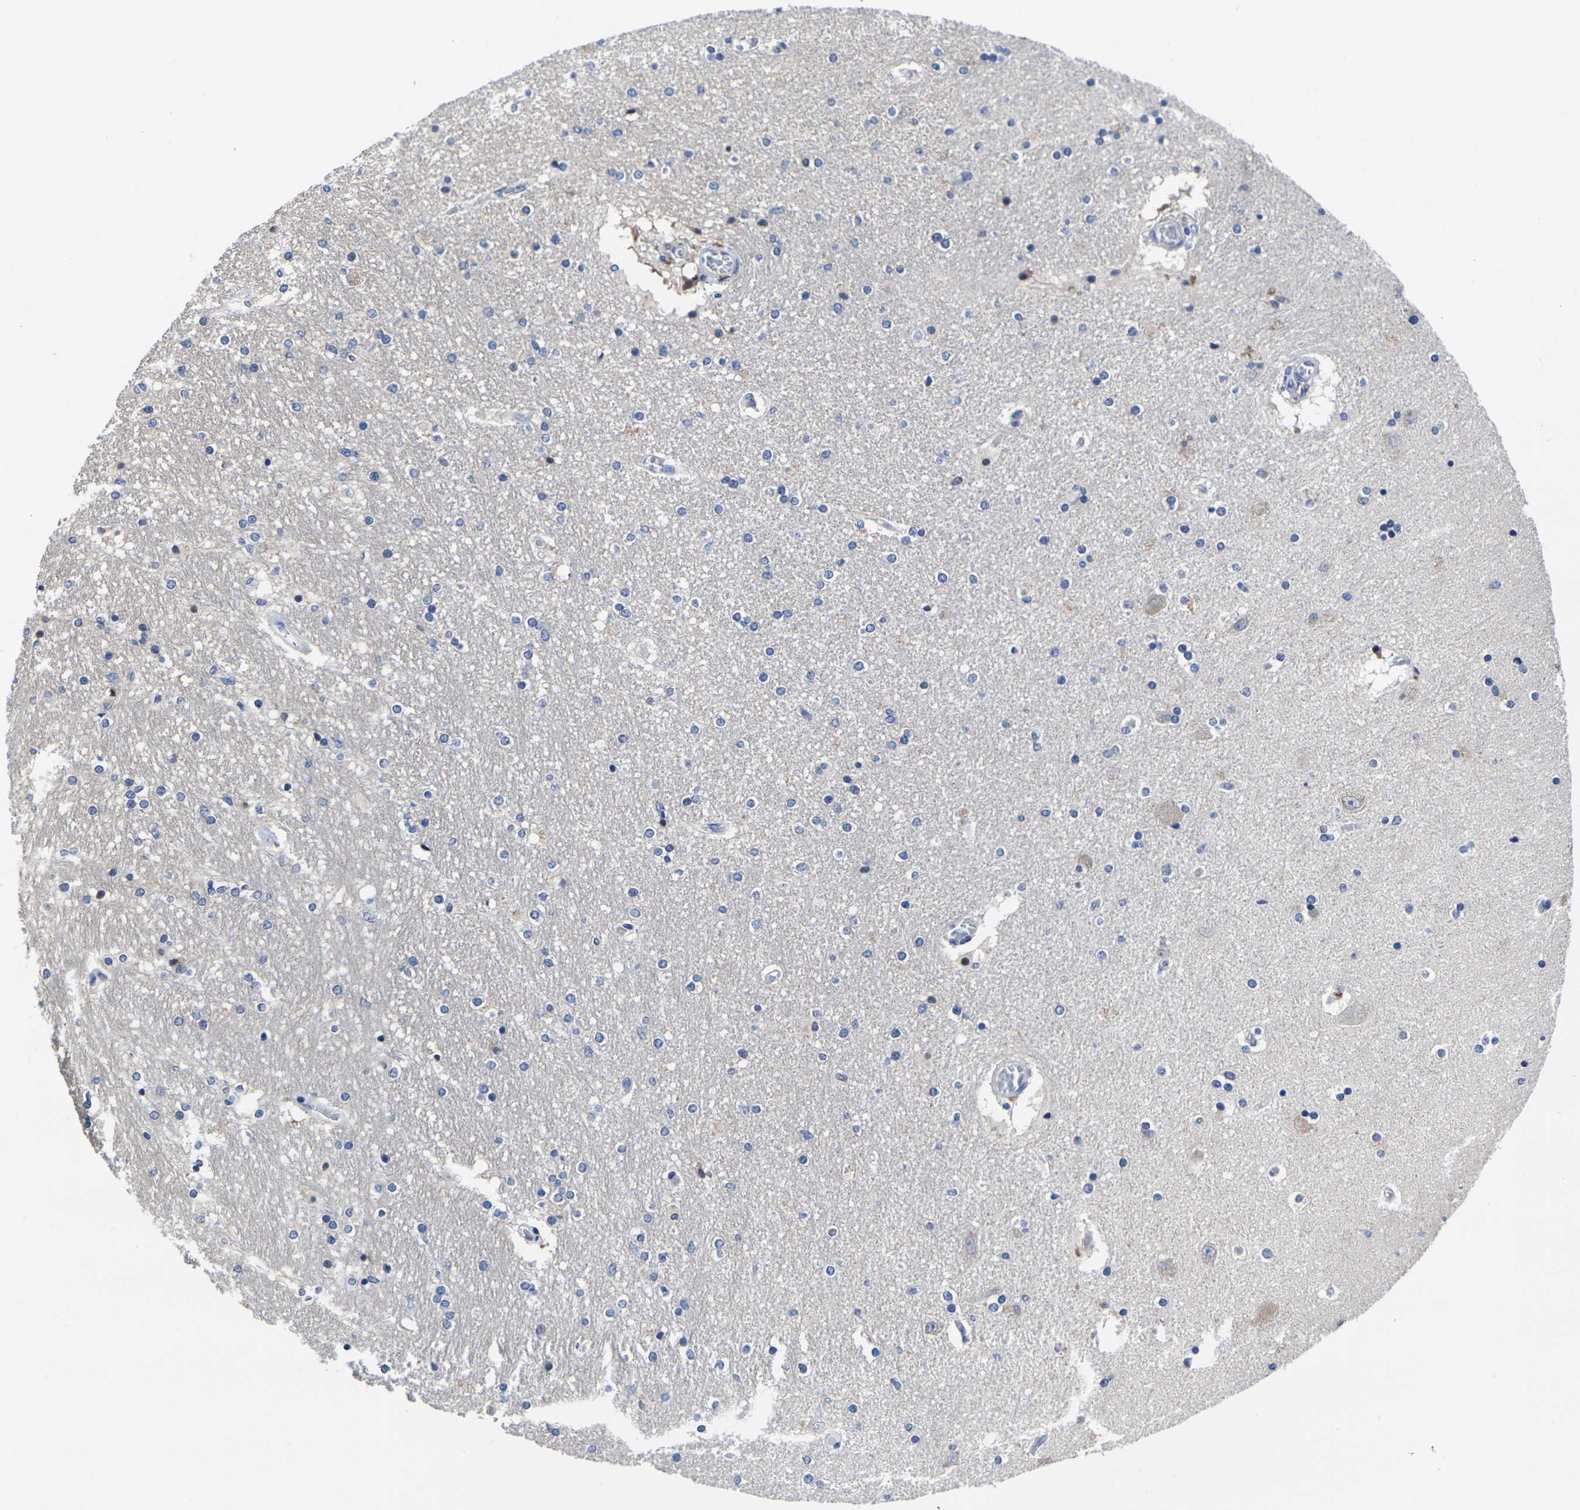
{"staining": {"intensity": "negative", "quantity": "none", "location": "none"}, "tissue": "hippocampus", "cell_type": "Glial cells", "image_type": "normal", "snomed": [{"axis": "morphology", "description": "Normal tissue, NOS"}, {"axis": "topography", "description": "Hippocampus"}], "caption": "Human hippocampus stained for a protein using immunohistochemistry (IHC) shows no positivity in glial cells.", "gene": "CYP2C8", "patient": {"sex": "female", "age": 54}}